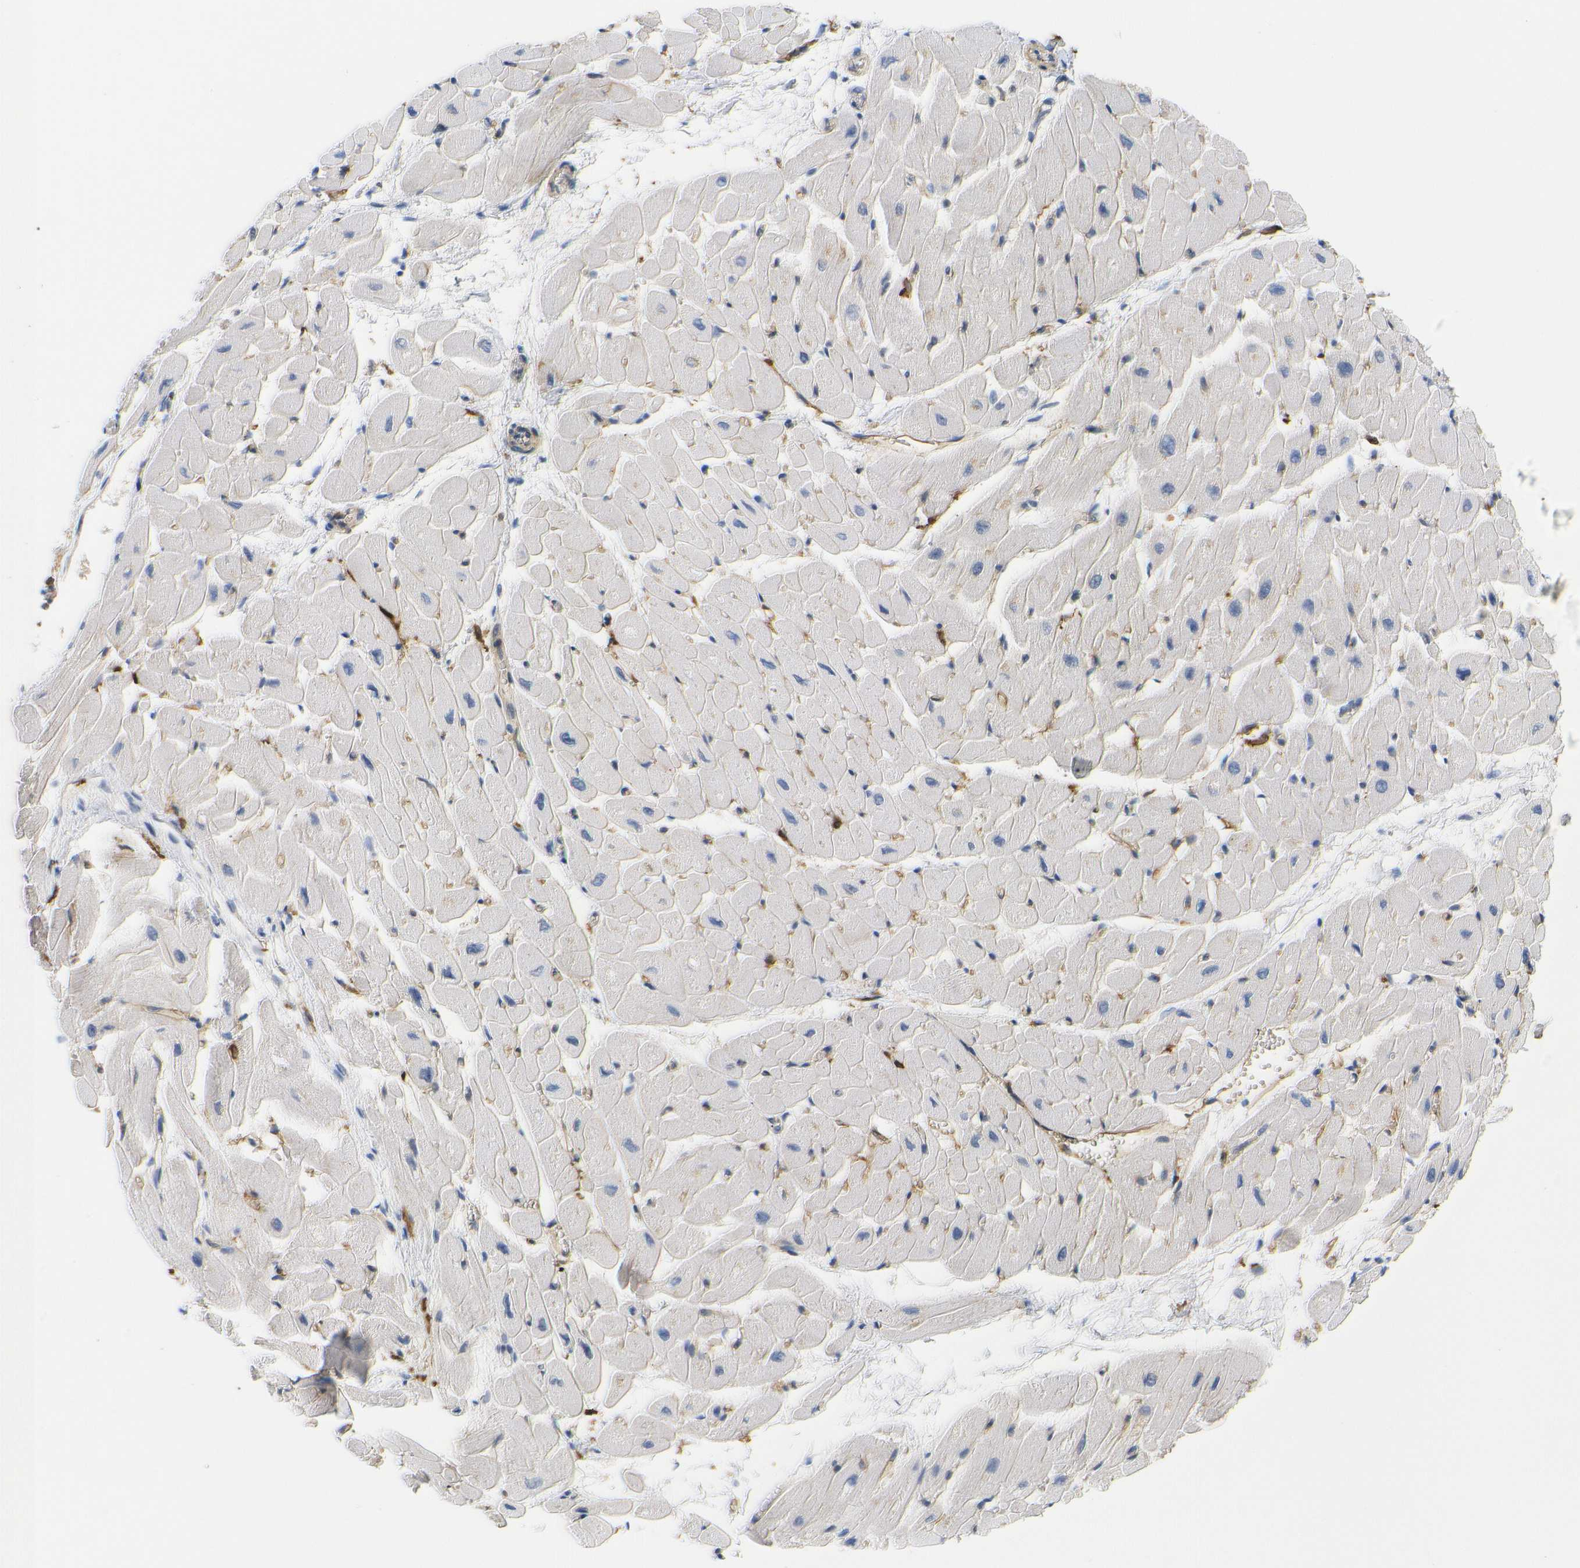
{"staining": {"intensity": "weak", "quantity": "25%-75%", "location": "cytoplasmic/membranous"}, "tissue": "heart muscle", "cell_type": "Cardiomyocytes", "image_type": "normal", "snomed": [{"axis": "morphology", "description": "Normal tissue, NOS"}, {"axis": "topography", "description": "Heart"}], "caption": "This histopathology image reveals IHC staining of benign heart muscle, with low weak cytoplasmic/membranous expression in about 25%-75% of cardiomyocytes.", "gene": "HLA", "patient": {"sex": "male", "age": 45}}